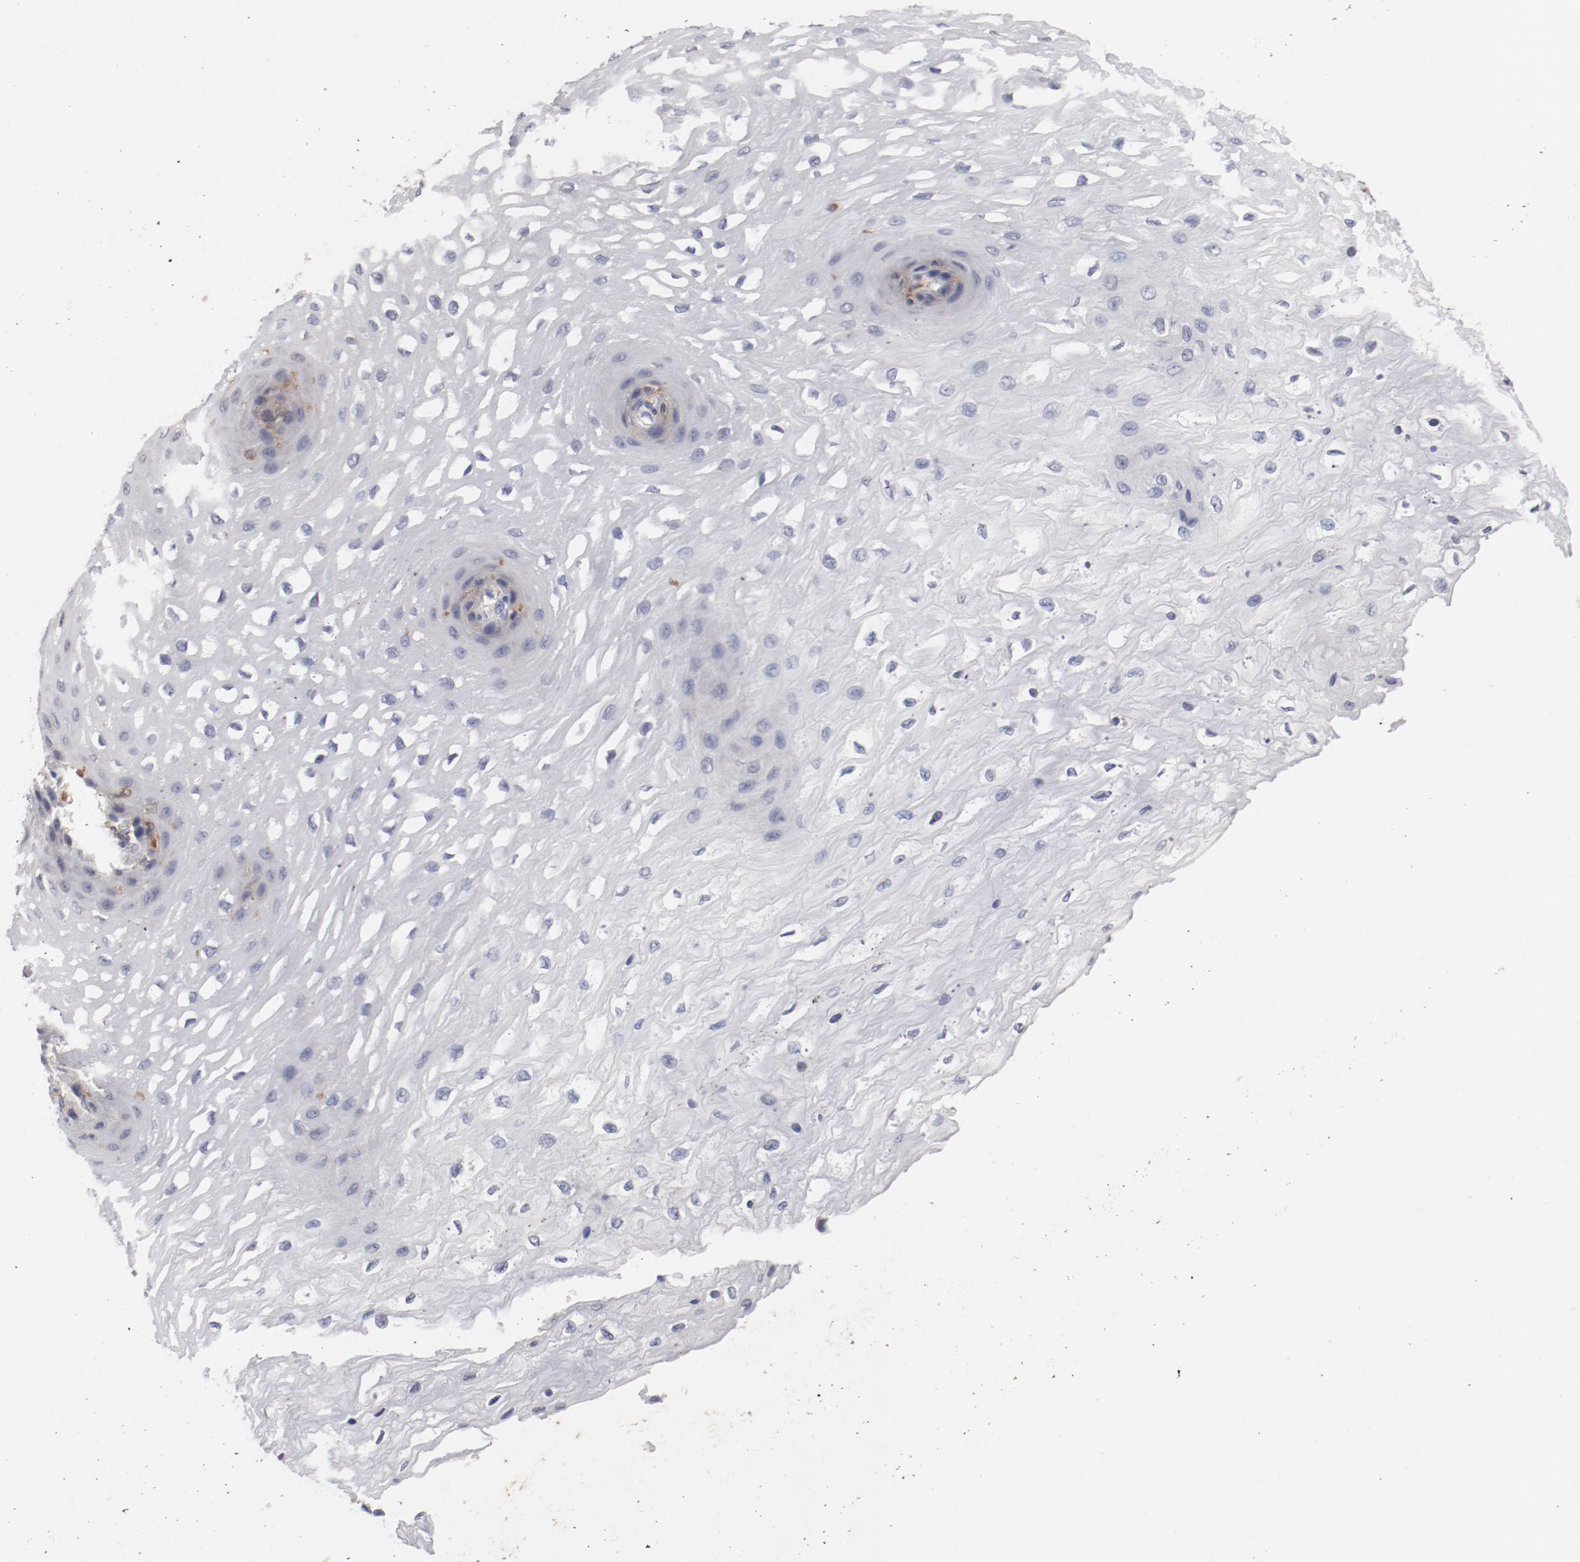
{"staining": {"intensity": "moderate", "quantity": "<25%", "location": "cytoplasmic/membranous"}, "tissue": "esophagus", "cell_type": "Squamous epithelial cells", "image_type": "normal", "snomed": [{"axis": "morphology", "description": "Normal tissue, NOS"}, {"axis": "topography", "description": "Esophagus"}], "caption": "IHC photomicrograph of benign human esophagus stained for a protein (brown), which shows low levels of moderate cytoplasmic/membranous positivity in about <25% of squamous epithelial cells.", "gene": "CBL", "patient": {"sex": "female", "age": 72}}